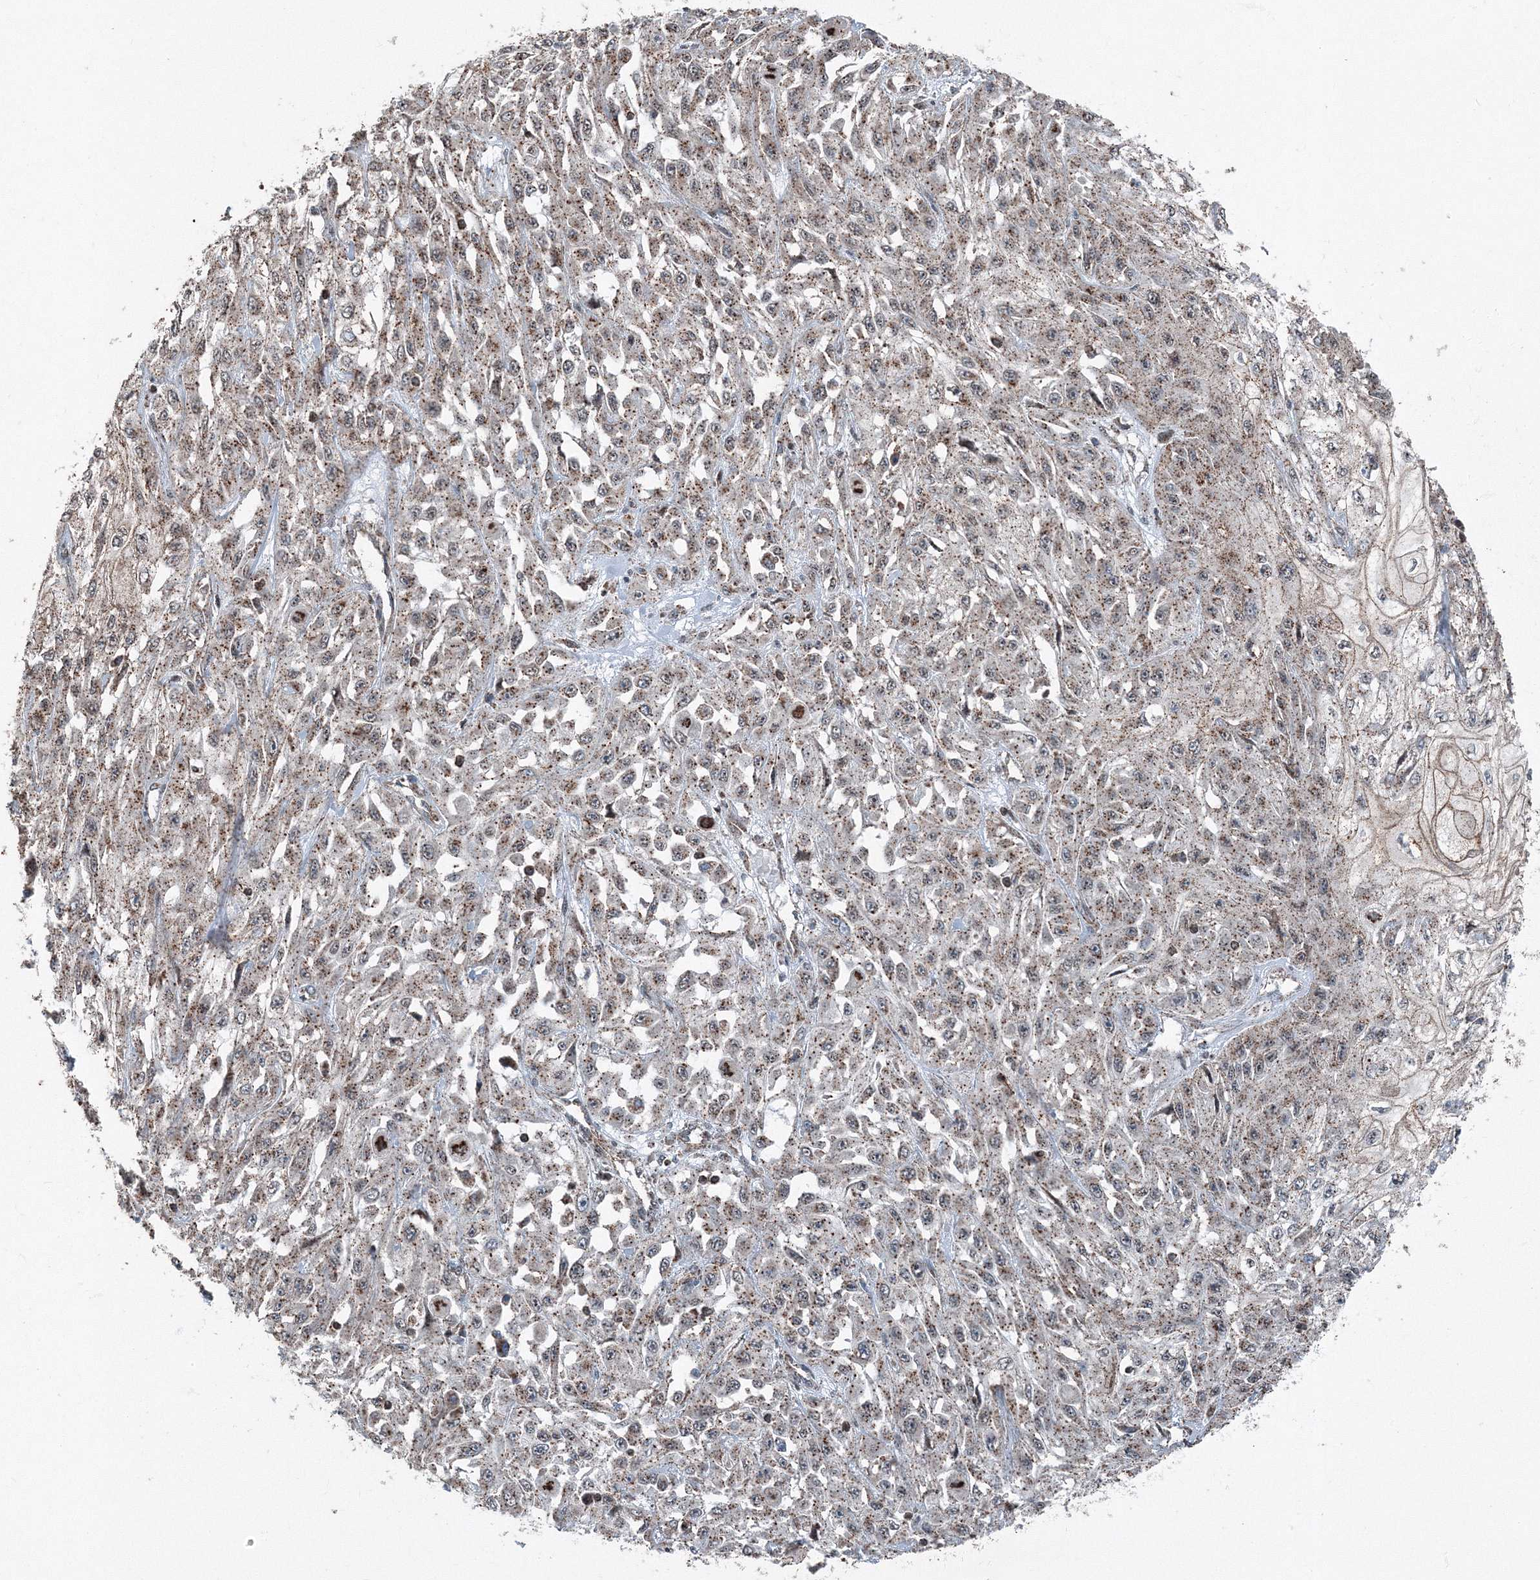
{"staining": {"intensity": "moderate", "quantity": ">75%", "location": "cytoplasmic/membranous"}, "tissue": "skin cancer", "cell_type": "Tumor cells", "image_type": "cancer", "snomed": [{"axis": "morphology", "description": "Squamous cell carcinoma, NOS"}, {"axis": "morphology", "description": "Squamous cell carcinoma, metastatic, NOS"}, {"axis": "topography", "description": "Skin"}, {"axis": "topography", "description": "Lymph node"}], "caption": "There is medium levels of moderate cytoplasmic/membranous positivity in tumor cells of metastatic squamous cell carcinoma (skin), as demonstrated by immunohistochemical staining (brown color).", "gene": "AASDH", "patient": {"sex": "male", "age": 75}}